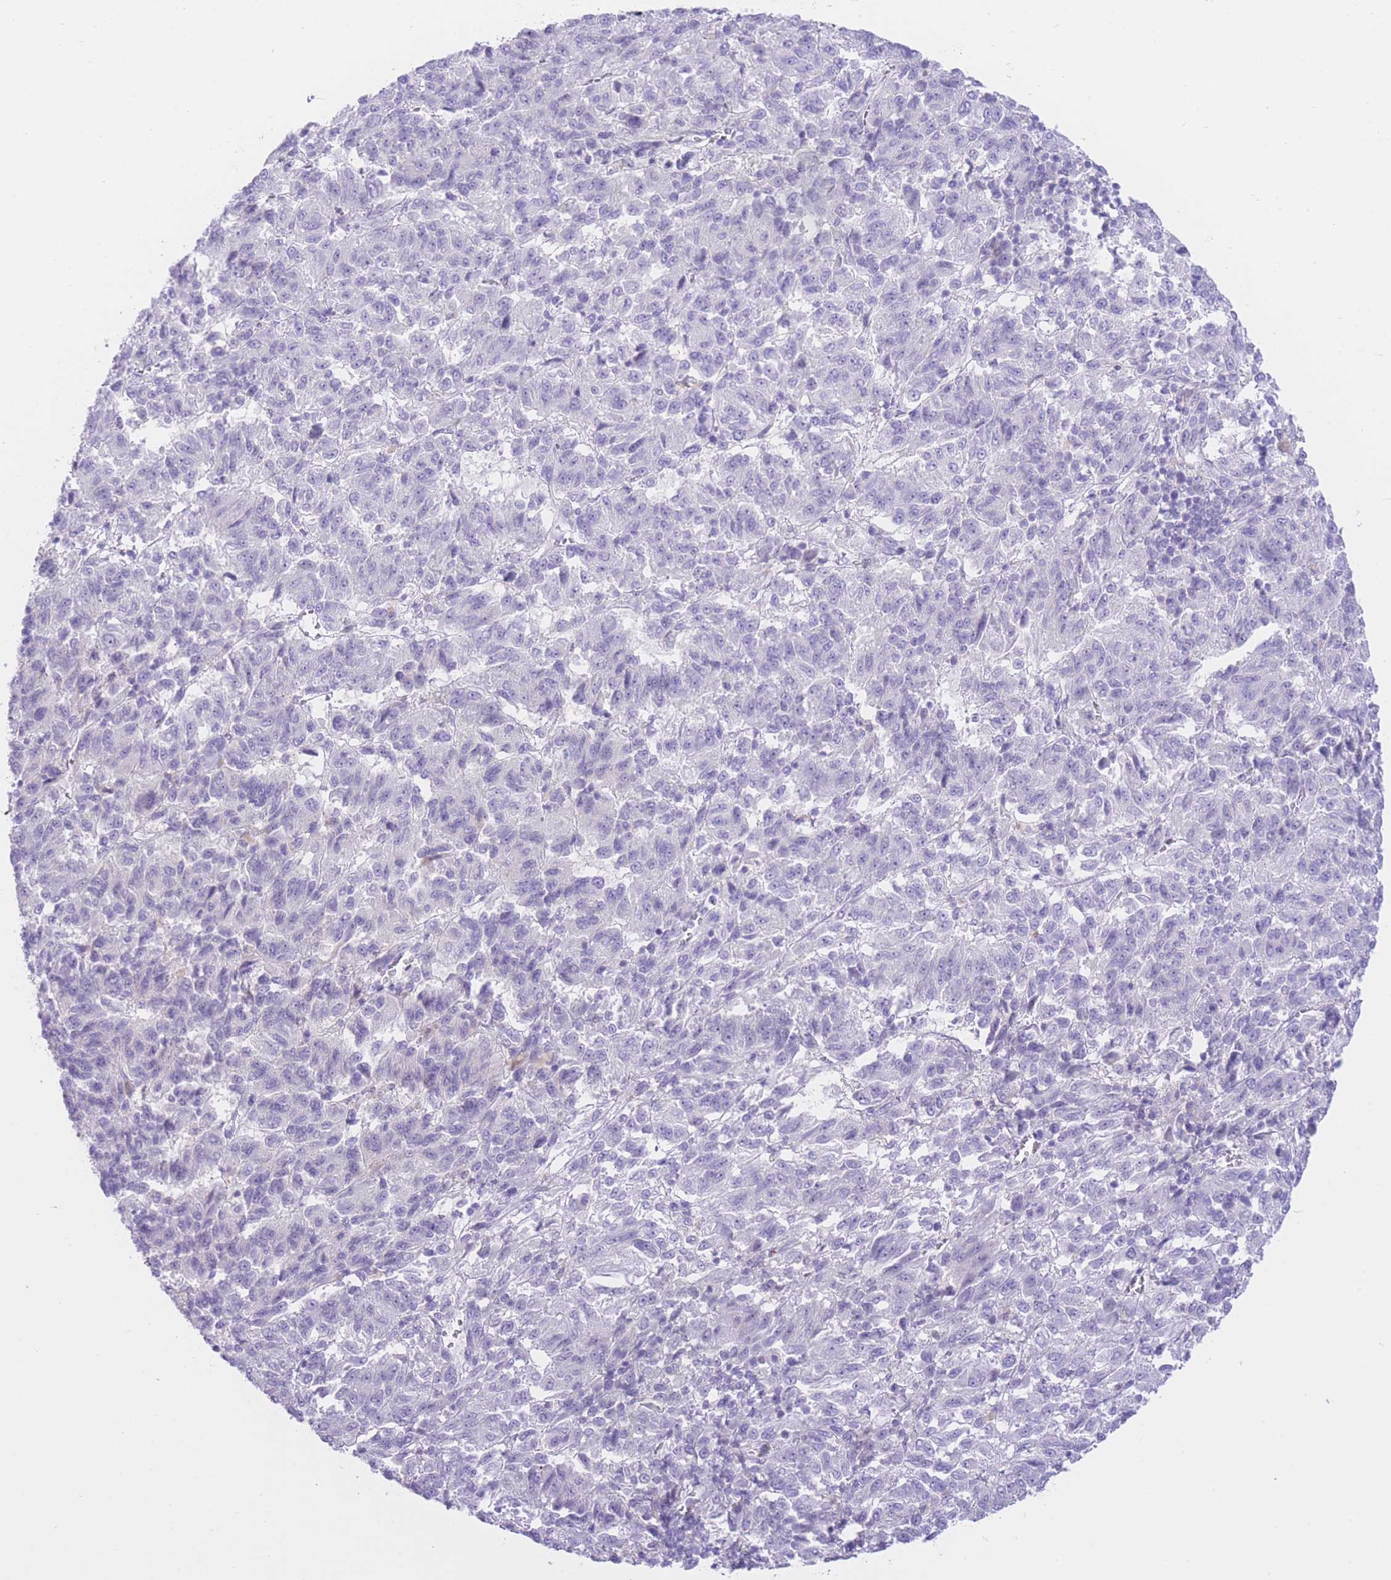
{"staining": {"intensity": "negative", "quantity": "none", "location": "none"}, "tissue": "melanoma", "cell_type": "Tumor cells", "image_type": "cancer", "snomed": [{"axis": "morphology", "description": "Malignant melanoma, Metastatic site"}, {"axis": "topography", "description": "Lung"}], "caption": "The image shows no significant positivity in tumor cells of malignant melanoma (metastatic site).", "gene": "ZNF212", "patient": {"sex": "male", "age": 64}}